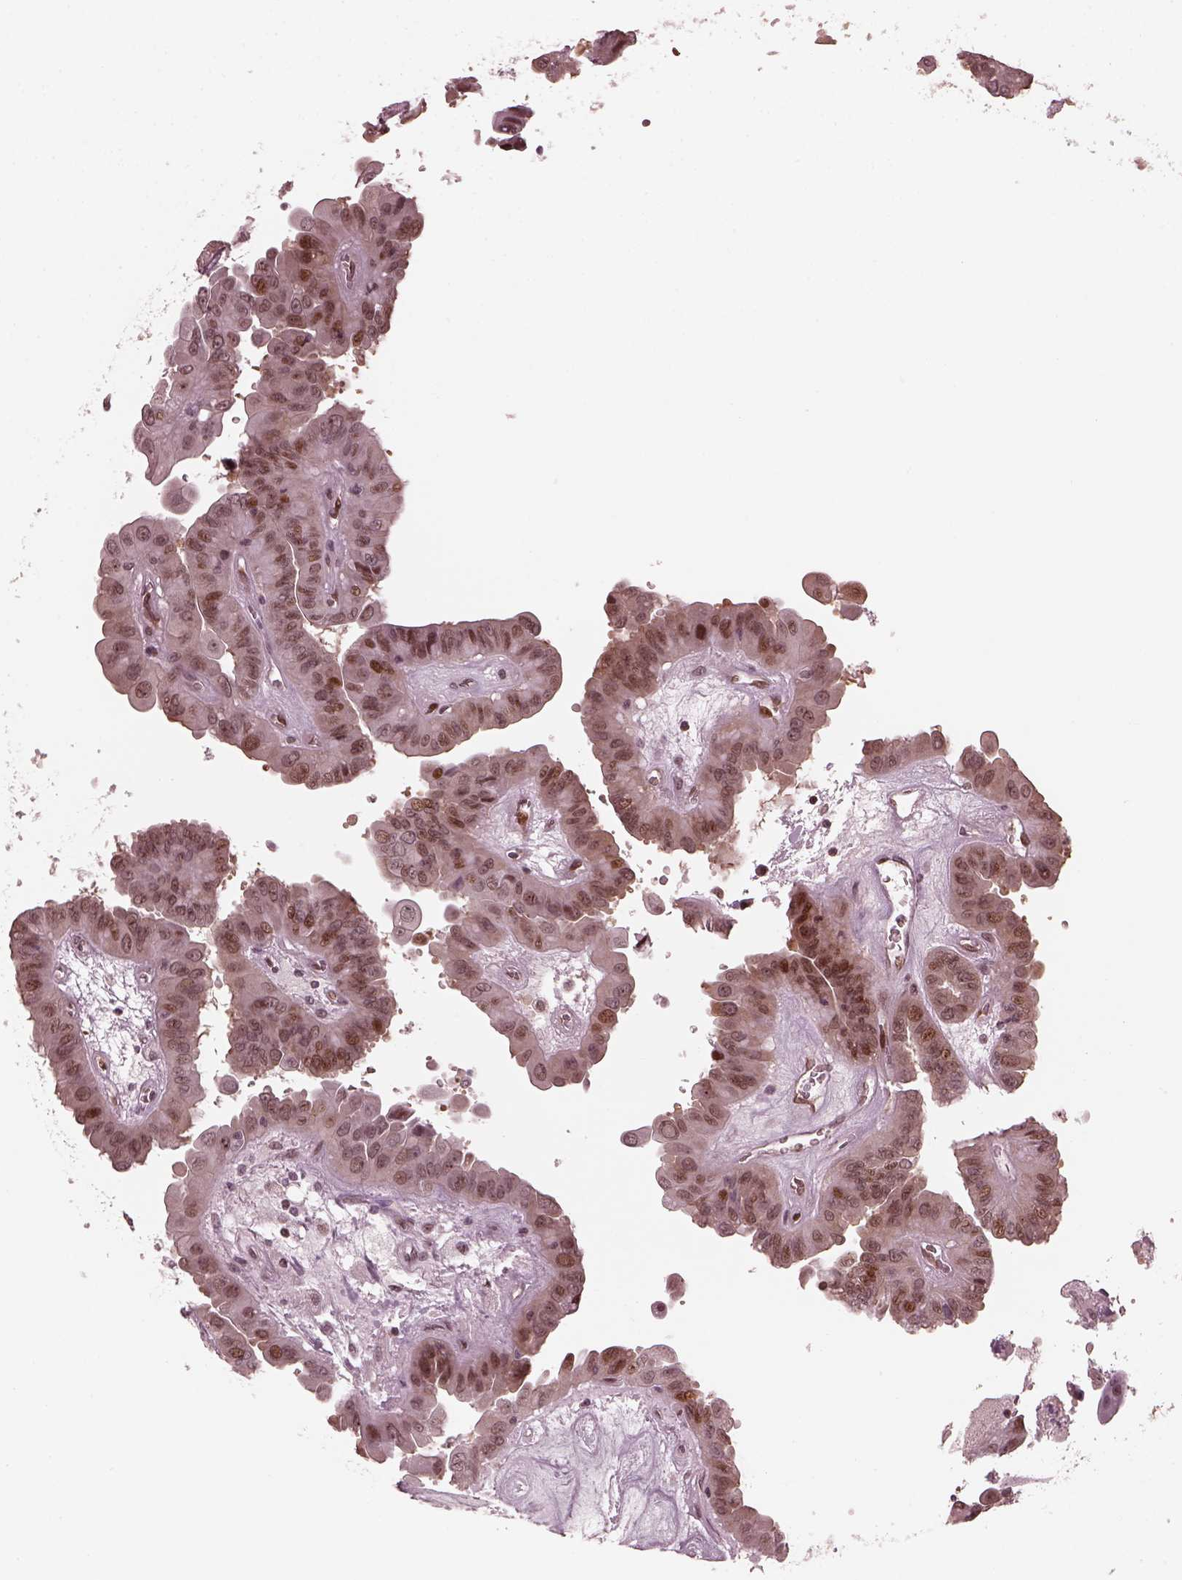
{"staining": {"intensity": "moderate", "quantity": "25%-75%", "location": "nuclear"}, "tissue": "thyroid cancer", "cell_type": "Tumor cells", "image_type": "cancer", "snomed": [{"axis": "morphology", "description": "Papillary adenocarcinoma, NOS"}, {"axis": "topography", "description": "Thyroid gland"}], "caption": "Immunohistochemical staining of human papillary adenocarcinoma (thyroid) reveals medium levels of moderate nuclear positivity in approximately 25%-75% of tumor cells. The protein is stained brown, and the nuclei are stained in blue (DAB IHC with brightfield microscopy, high magnification).", "gene": "TRIB3", "patient": {"sex": "female", "age": 37}}